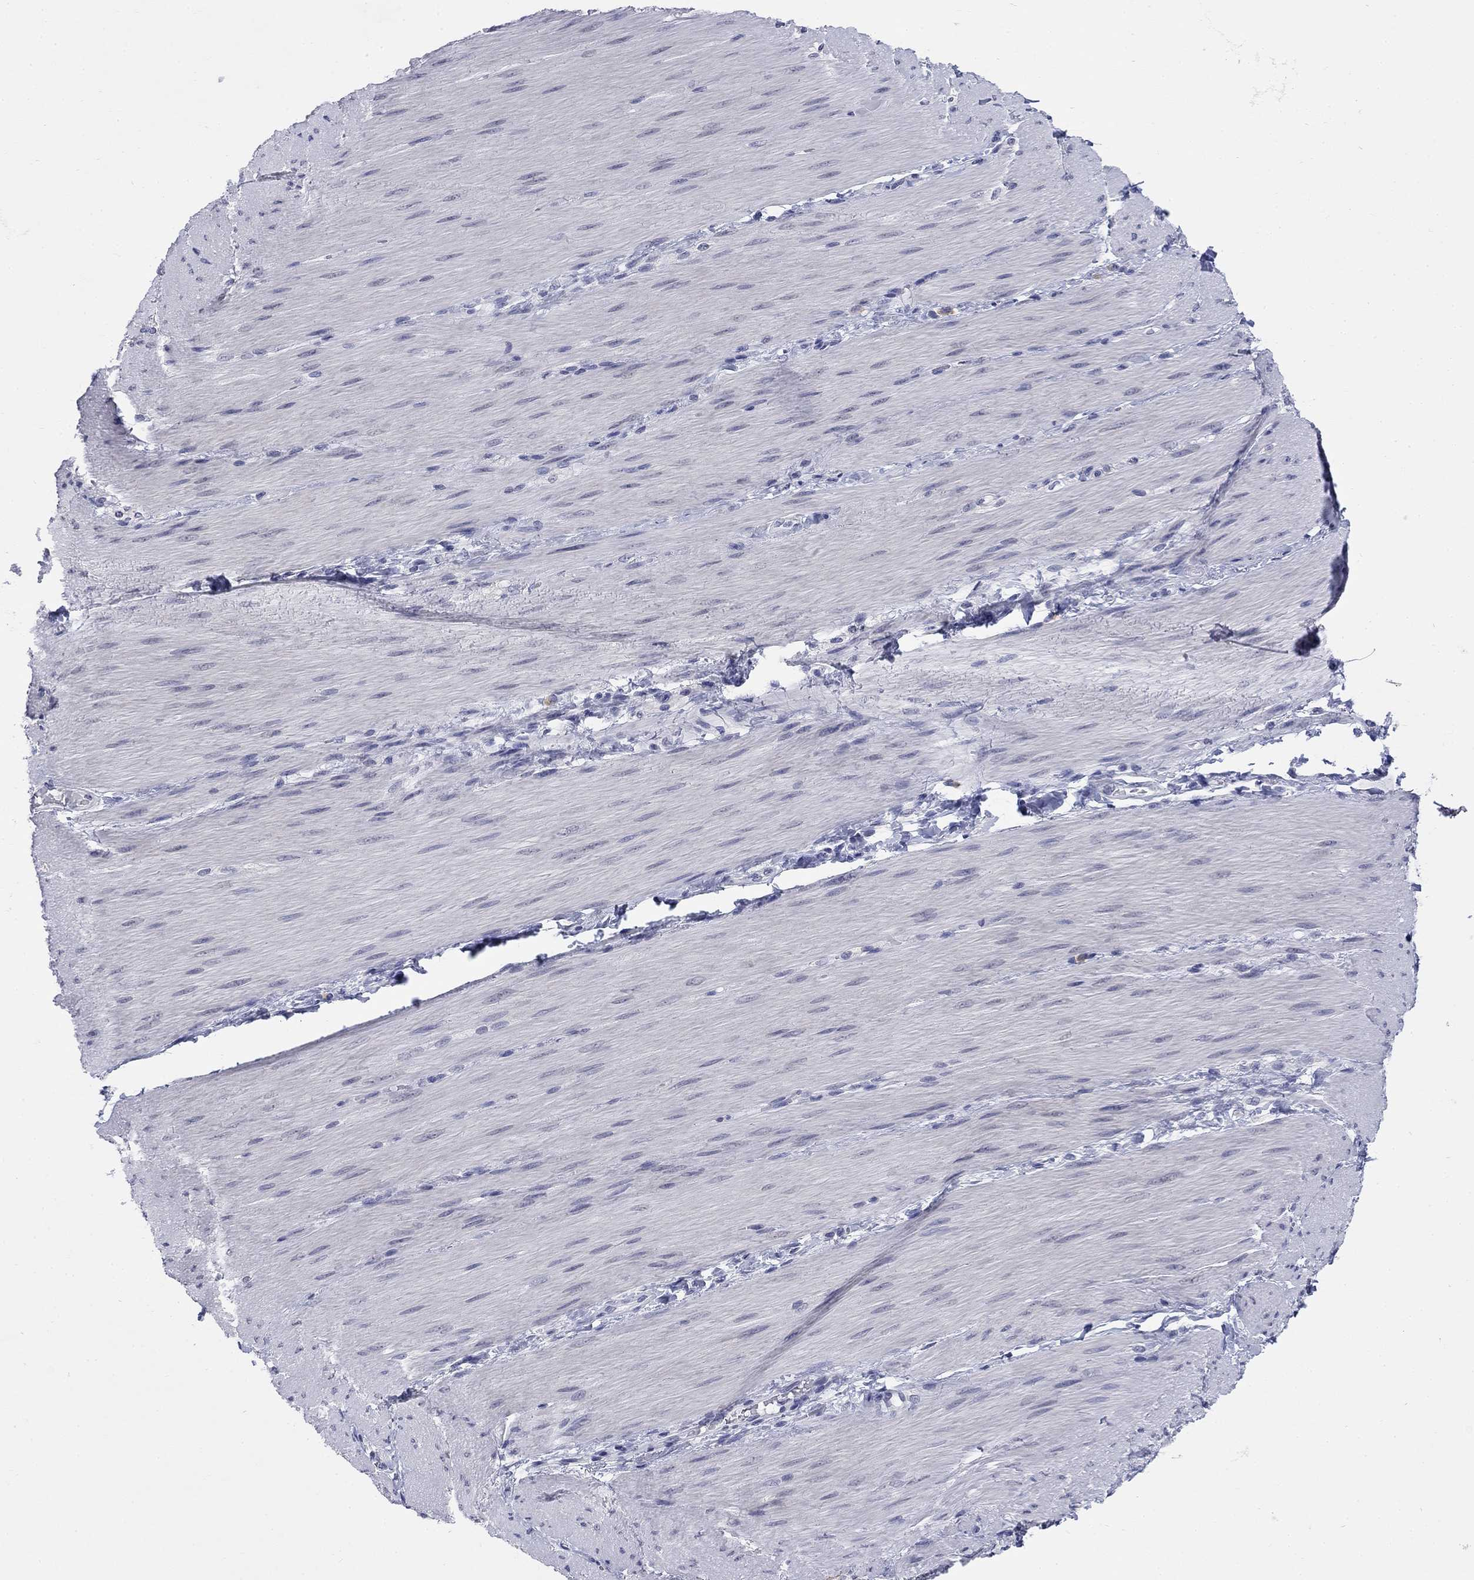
{"staining": {"intensity": "negative", "quantity": "none", "location": "none"}, "tissue": "adipose tissue", "cell_type": "Adipocytes", "image_type": "normal", "snomed": [{"axis": "morphology", "description": "Normal tissue, NOS"}, {"axis": "topography", "description": "Smooth muscle"}, {"axis": "topography", "description": "Duodenum"}, {"axis": "topography", "description": "Peripheral nerve tissue"}], "caption": "This photomicrograph is of benign adipose tissue stained with immunohistochemistry (IHC) to label a protein in brown with the nuclei are counter-stained blue. There is no positivity in adipocytes.", "gene": "ECEL1", "patient": {"sex": "female", "age": 61}}